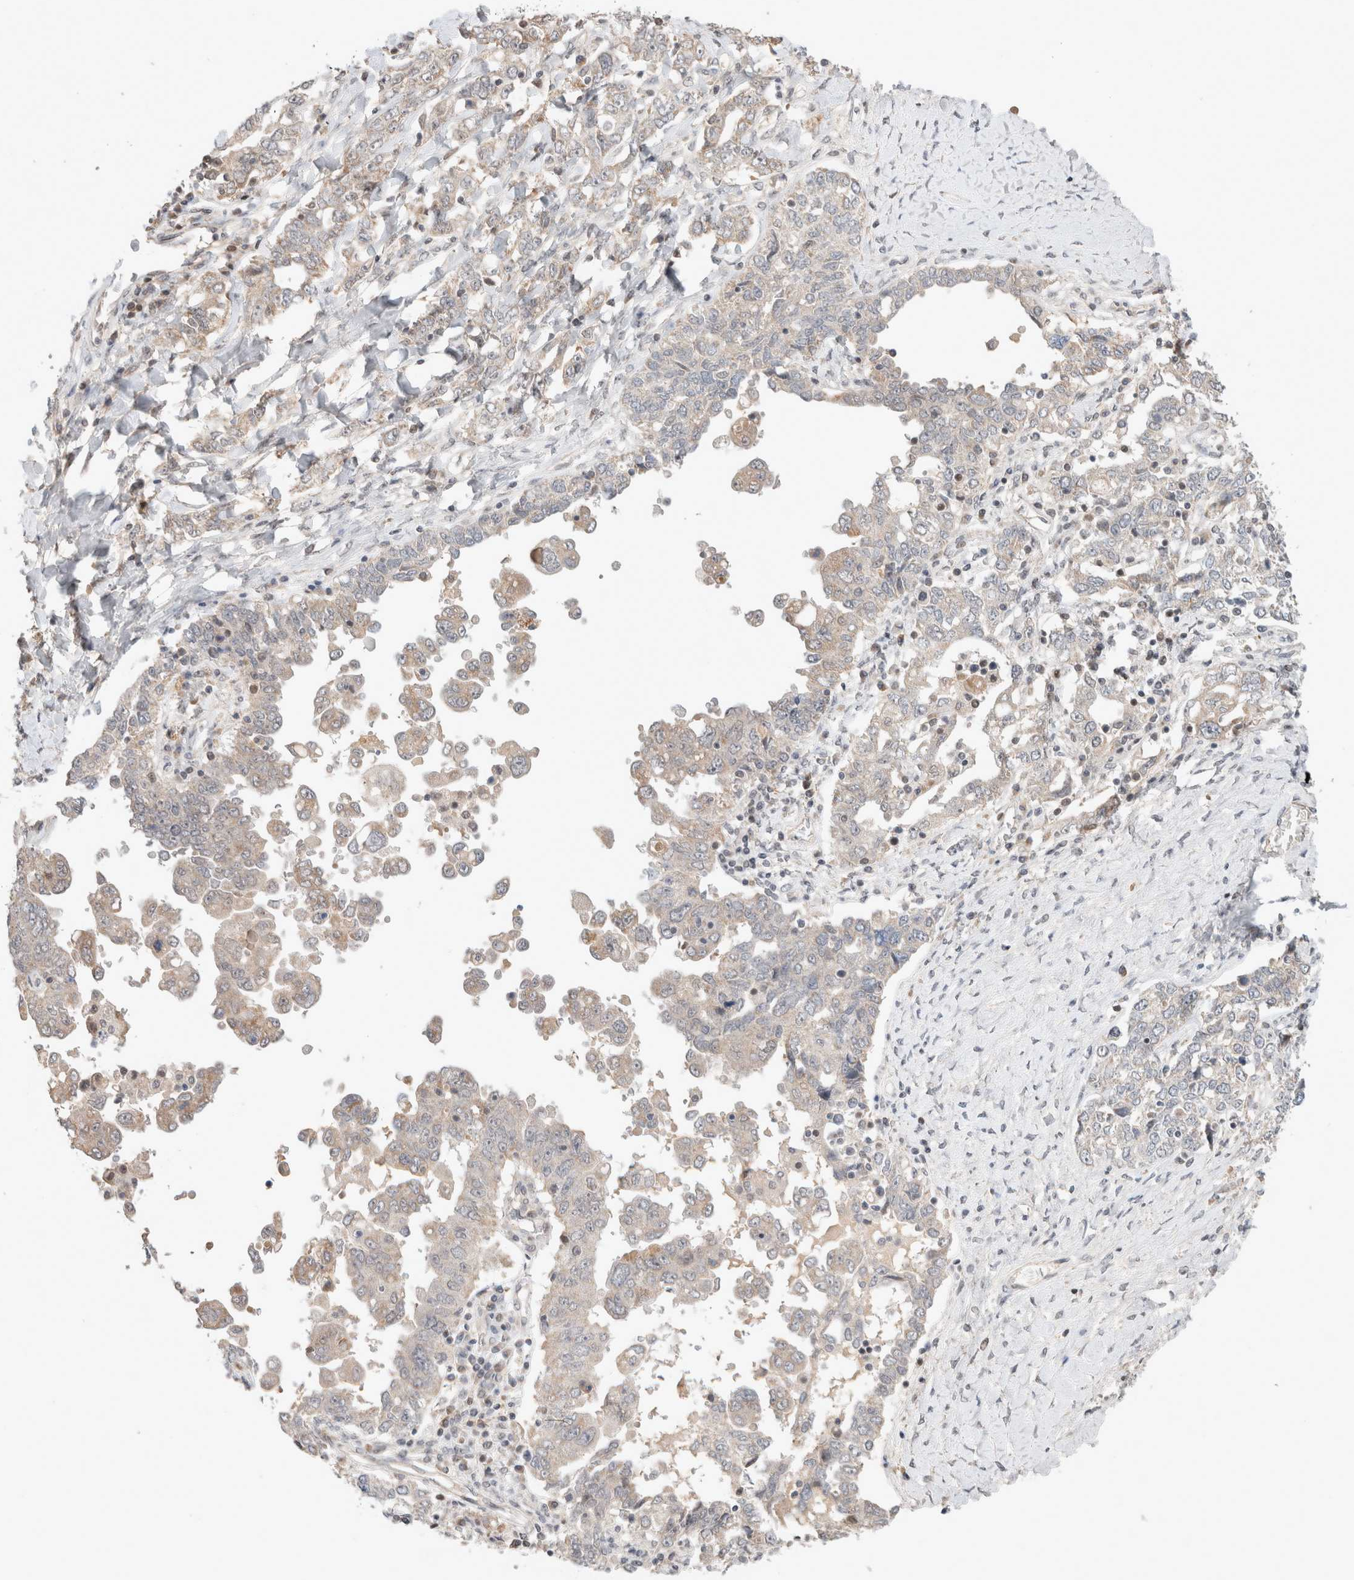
{"staining": {"intensity": "weak", "quantity": "25%-75%", "location": "cytoplasmic/membranous"}, "tissue": "ovarian cancer", "cell_type": "Tumor cells", "image_type": "cancer", "snomed": [{"axis": "morphology", "description": "Carcinoma, endometroid"}, {"axis": "topography", "description": "Ovary"}], "caption": "Ovarian endometroid carcinoma stained with DAB (3,3'-diaminobenzidine) IHC displays low levels of weak cytoplasmic/membranous expression in about 25%-75% of tumor cells.", "gene": "SYDE2", "patient": {"sex": "female", "age": 62}}